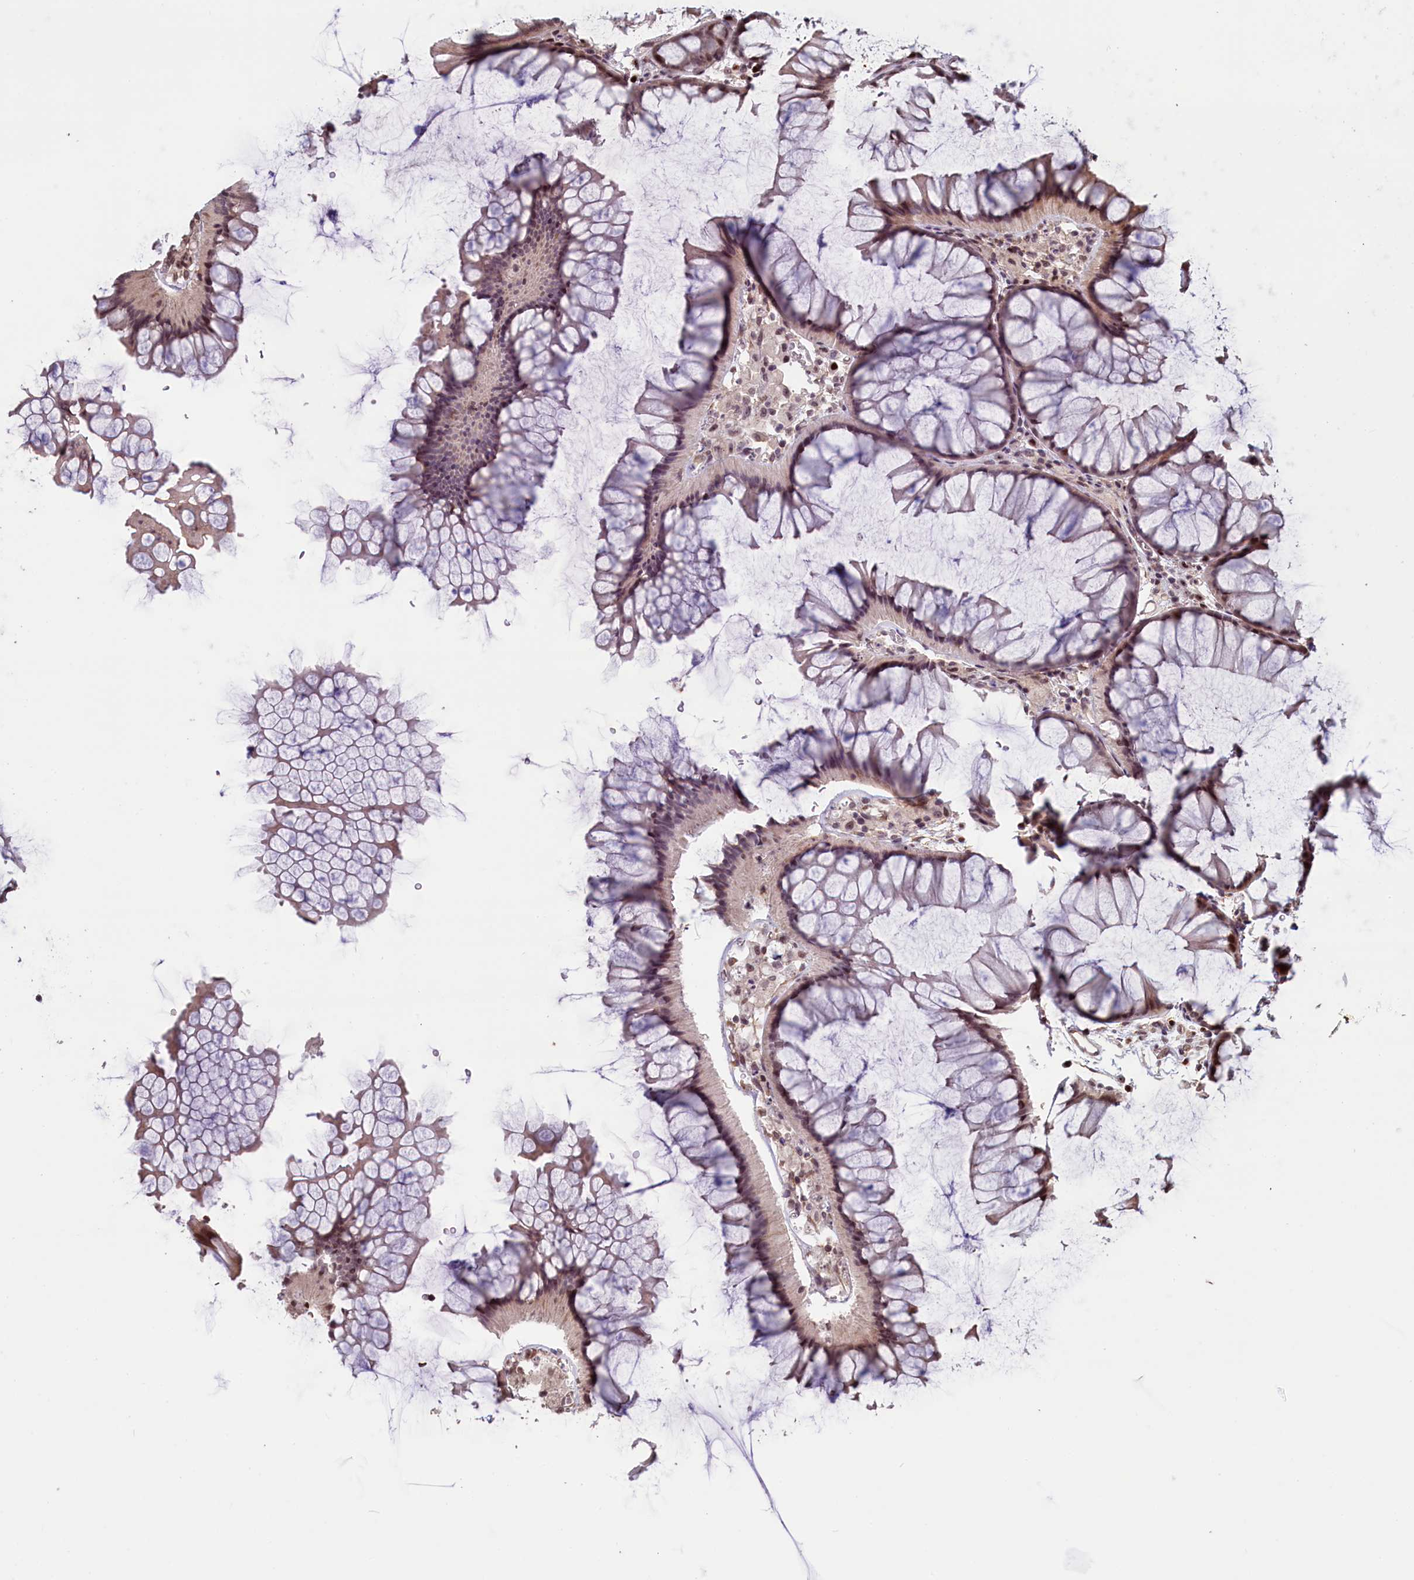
{"staining": {"intensity": "weak", "quantity": ">75%", "location": "cytoplasmic/membranous"}, "tissue": "colon", "cell_type": "Endothelial cells", "image_type": "normal", "snomed": [{"axis": "morphology", "description": "Normal tissue, NOS"}, {"axis": "topography", "description": "Colon"}], "caption": "Immunohistochemistry of normal human colon exhibits low levels of weak cytoplasmic/membranous expression in approximately >75% of endothelial cells. (IHC, brightfield microscopy, high magnification).", "gene": "SHFL", "patient": {"sex": "female", "age": 82}}